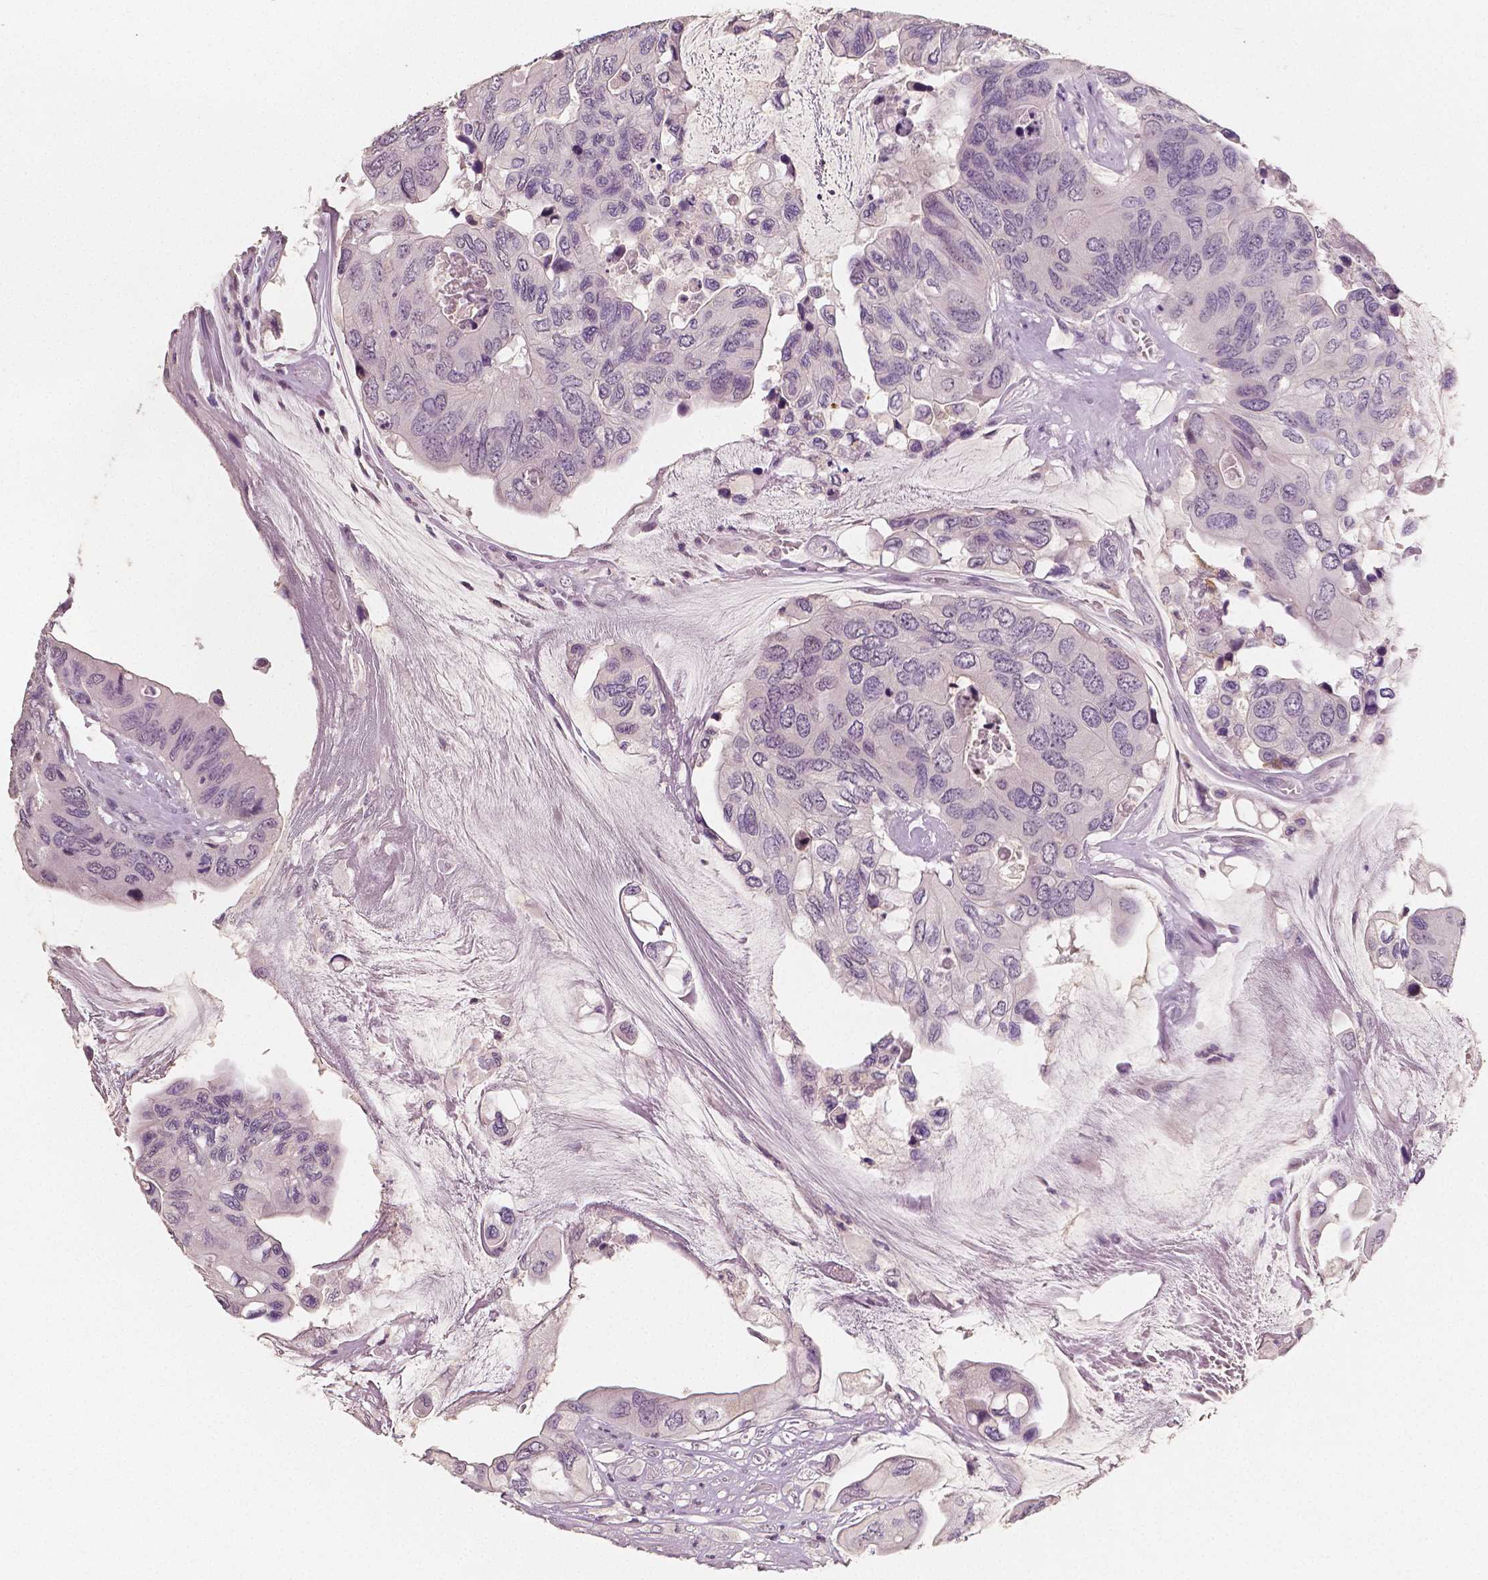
{"staining": {"intensity": "negative", "quantity": "none", "location": "none"}, "tissue": "colorectal cancer", "cell_type": "Tumor cells", "image_type": "cancer", "snomed": [{"axis": "morphology", "description": "Adenocarcinoma, NOS"}, {"axis": "topography", "description": "Rectum"}], "caption": "High power microscopy micrograph of an IHC histopathology image of colorectal cancer (adenocarcinoma), revealing no significant expression in tumor cells. (DAB (3,3'-diaminobenzidine) IHC with hematoxylin counter stain).", "gene": "RNASE7", "patient": {"sex": "male", "age": 63}}